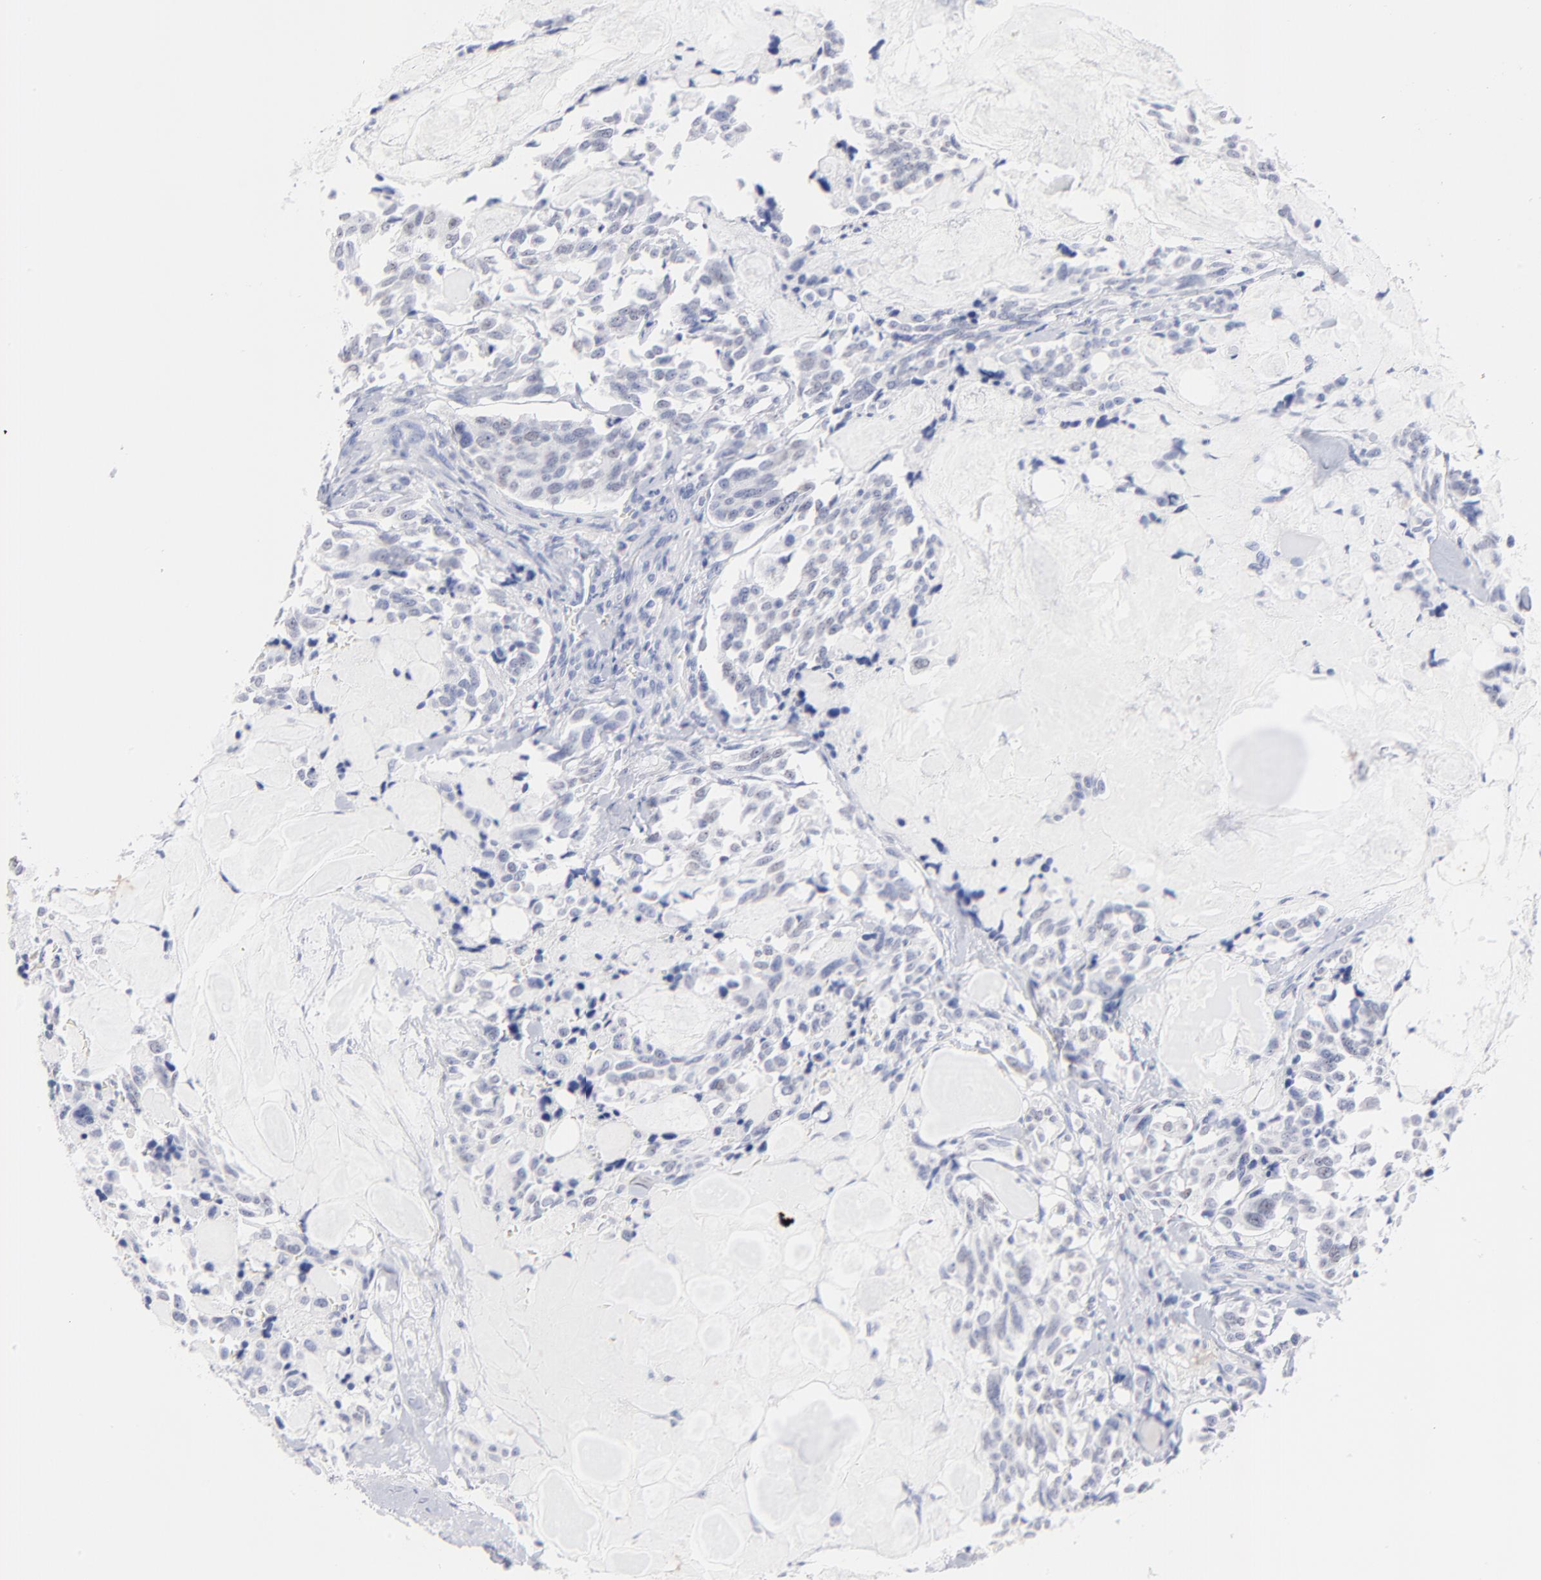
{"staining": {"intensity": "negative", "quantity": "none", "location": "none"}, "tissue": "thyroid cancer", "cell_type": "Tumor cells", "image_type": "cancer", "snomed": [{"axis": "morphology", "description": "Carcinoma, NOS"}, {"axis": "morphology", "description": "Carcinoid, malignant, NOS"}, {"axis": "topography", "description": "Thyroid gland"}], "caption": "Immunohistochemistry micrograph of thyroid cancer (carcinoma) stained for a protein (brown), which reveals no staining in tumor cells.", "gene": "ACY1", "patient": {"sex": "male", "age": 33}}